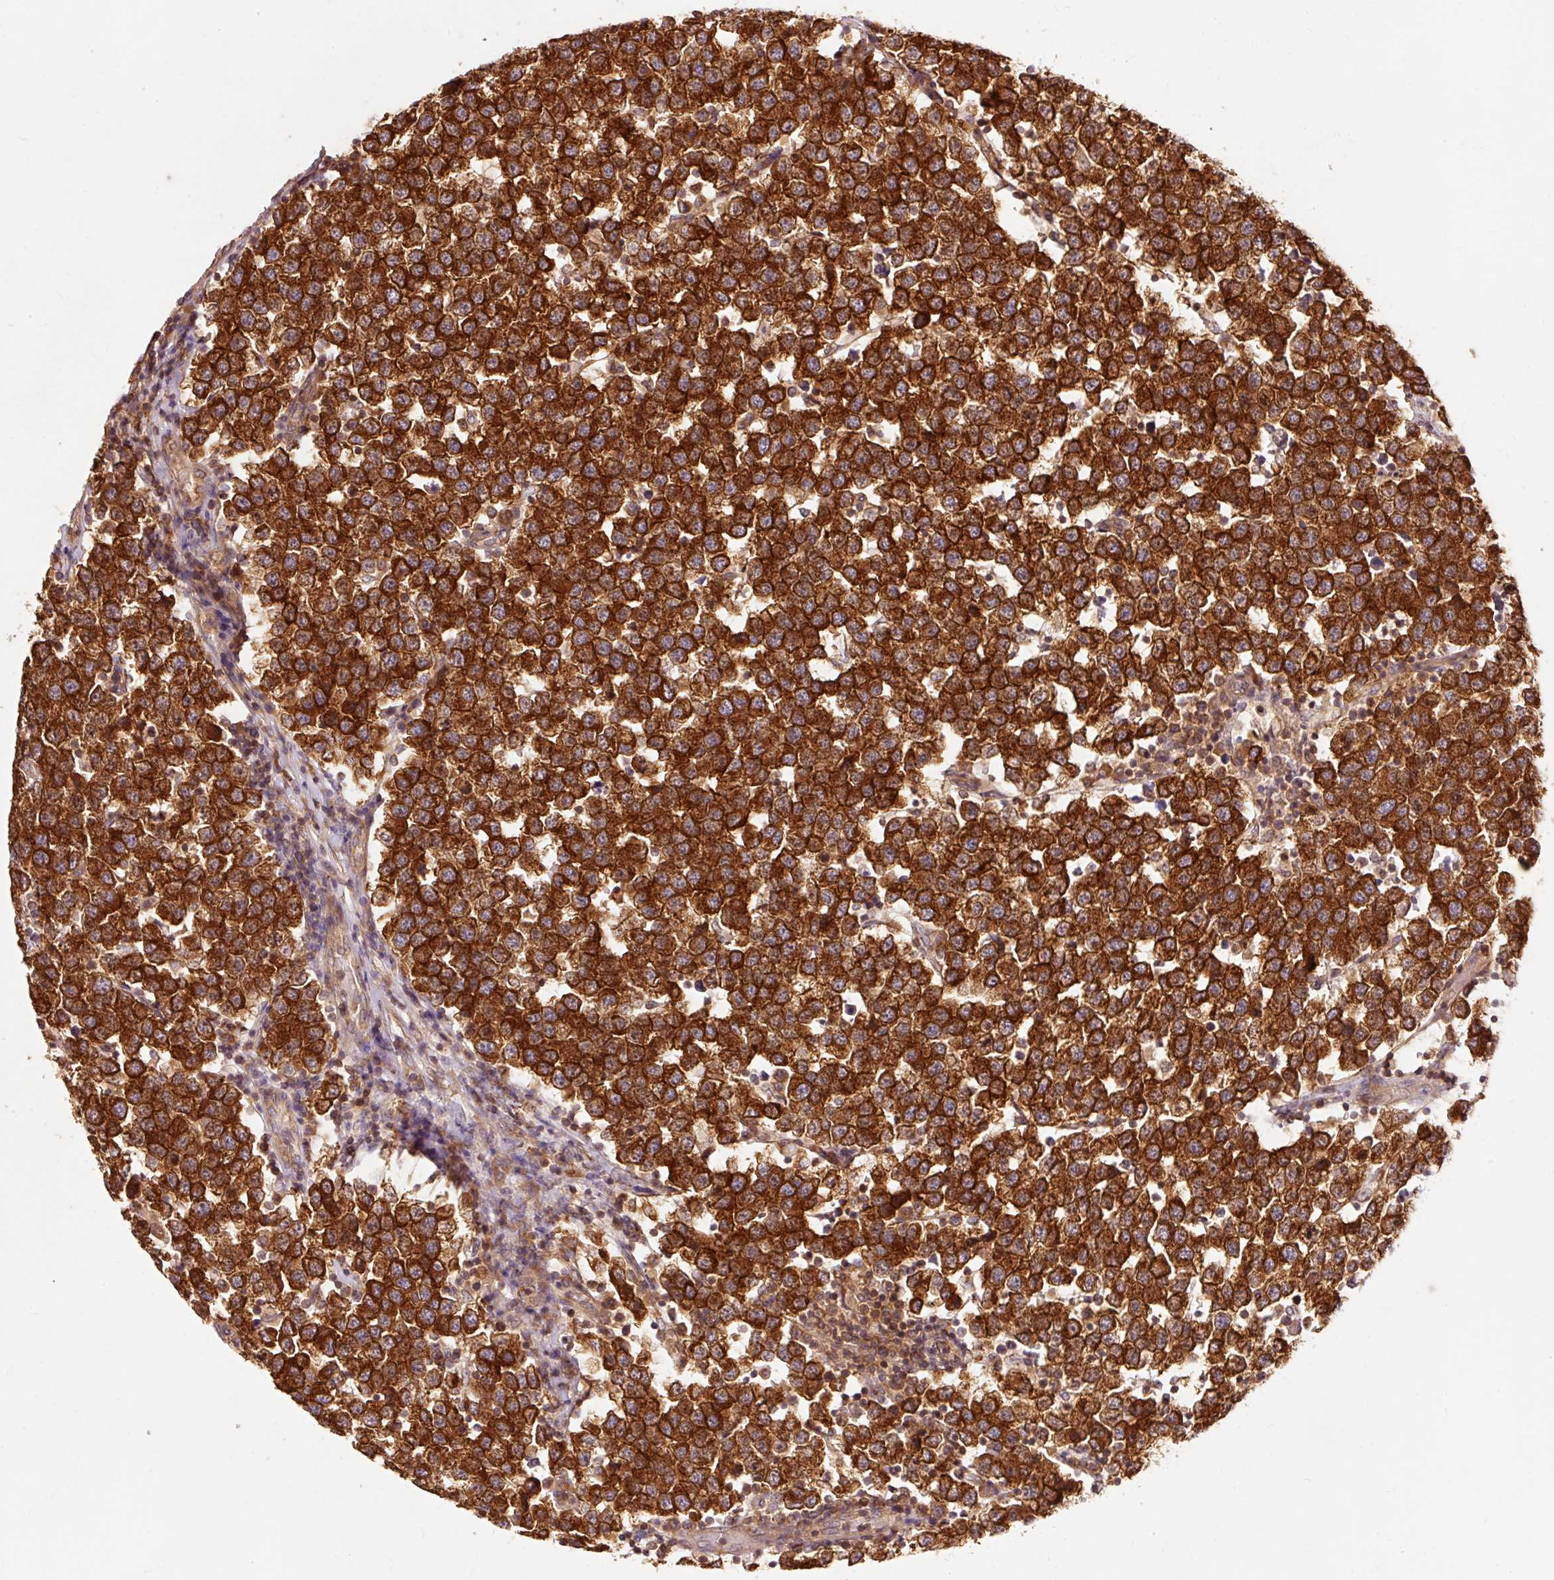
{"staining": {"intensity": "strong", "quantity": ">75%", "location": "cytoplasmic/membranous"}, "tissue": "testis cancer", "cell_type": "Tumor cells", "image_type": "cancer", "snomed": [{"axis": "morphology", "description": "Seminoma, NOS"}, {"axis": "topography", "description": "Testis"}], "caption": "Protein staining of testis seminoma tissue shows strong cytoplasmic/membranous staining in about >75% of tumor cells.", "gene": "PDAP1", "patient": {"sex": "male", "age": 34}}